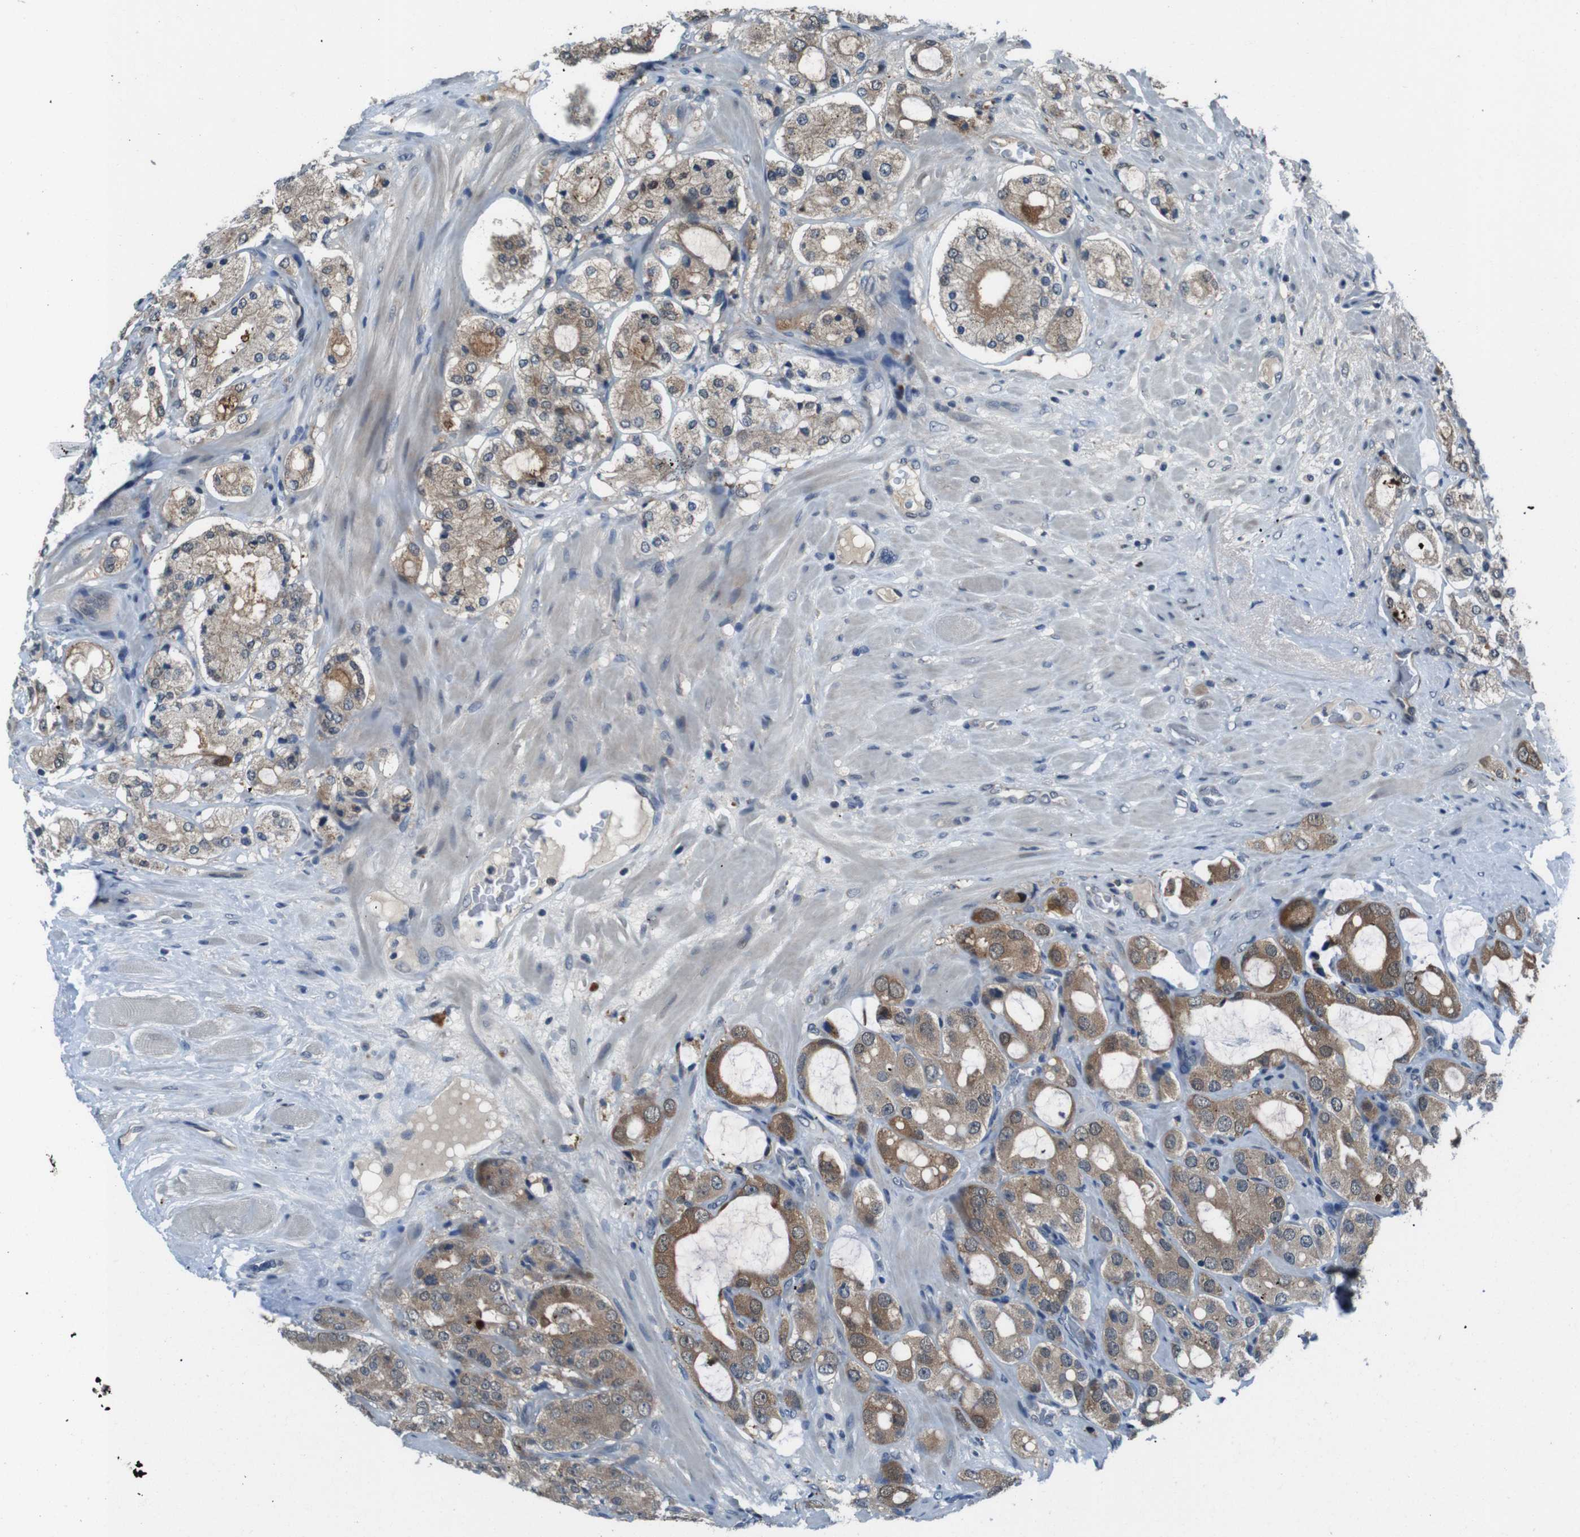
{"staining": {"intensity": "moderate", "quantity": ">75%", "location": "cytoplasmic/membranous"}, "tissue": "prostate cancer", "cell_type": "Tumor cells", "image_type": "cancer", "snomed": [{"axis": "morphology", "description": "Adenocarcinoma, High grade"}, {"axis": "topography", "description": "Prostate"}], "caption": "Protein staining shows moderate cytoplasmic/membranous positivity in approximately >75% of tumor cells in prostate cancer (high-grade adenocarcinoma).", "gene": "LRP5", "patient": {"sex": "male", "age": 65}}